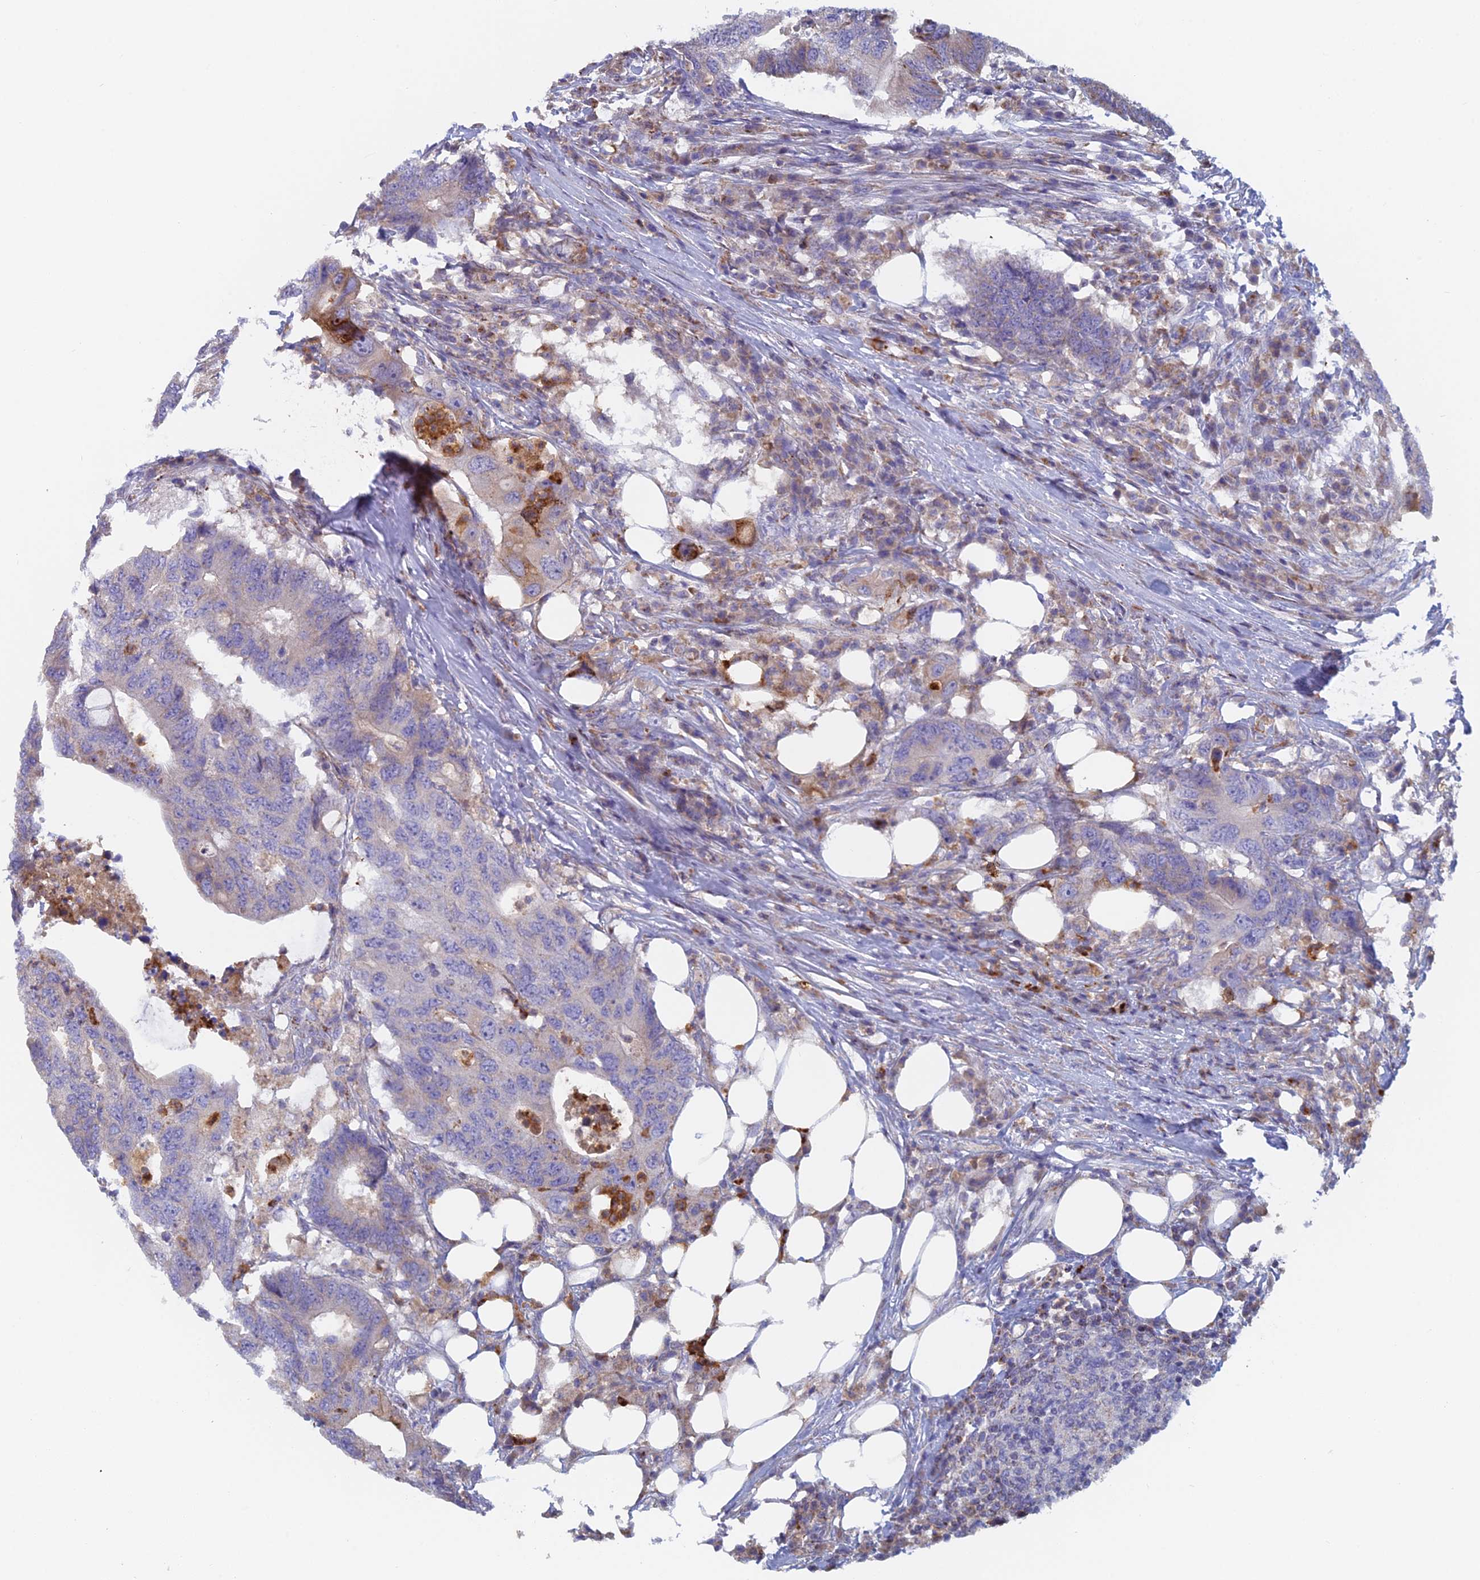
{"staining": {"intensity": "negative", "quantity": "none", "location": "none"}, "tissue": "colorectal cancer", "cell_type": "Tumor cells", "image_type": "cancer", "snomed": [{"axis": "morphology", "description": "Adenocarcinoma, NOS"}, {"axis": "topography", "description": "Colon"}], "caption": "IHC of human colorectal cancer demonstrates no staining in tumor cells. (Immunohistochemistry, brightfield microscopy, high magnification).", "gene": "IFTAP", "patient": {"sex": "male", "age": 71}}